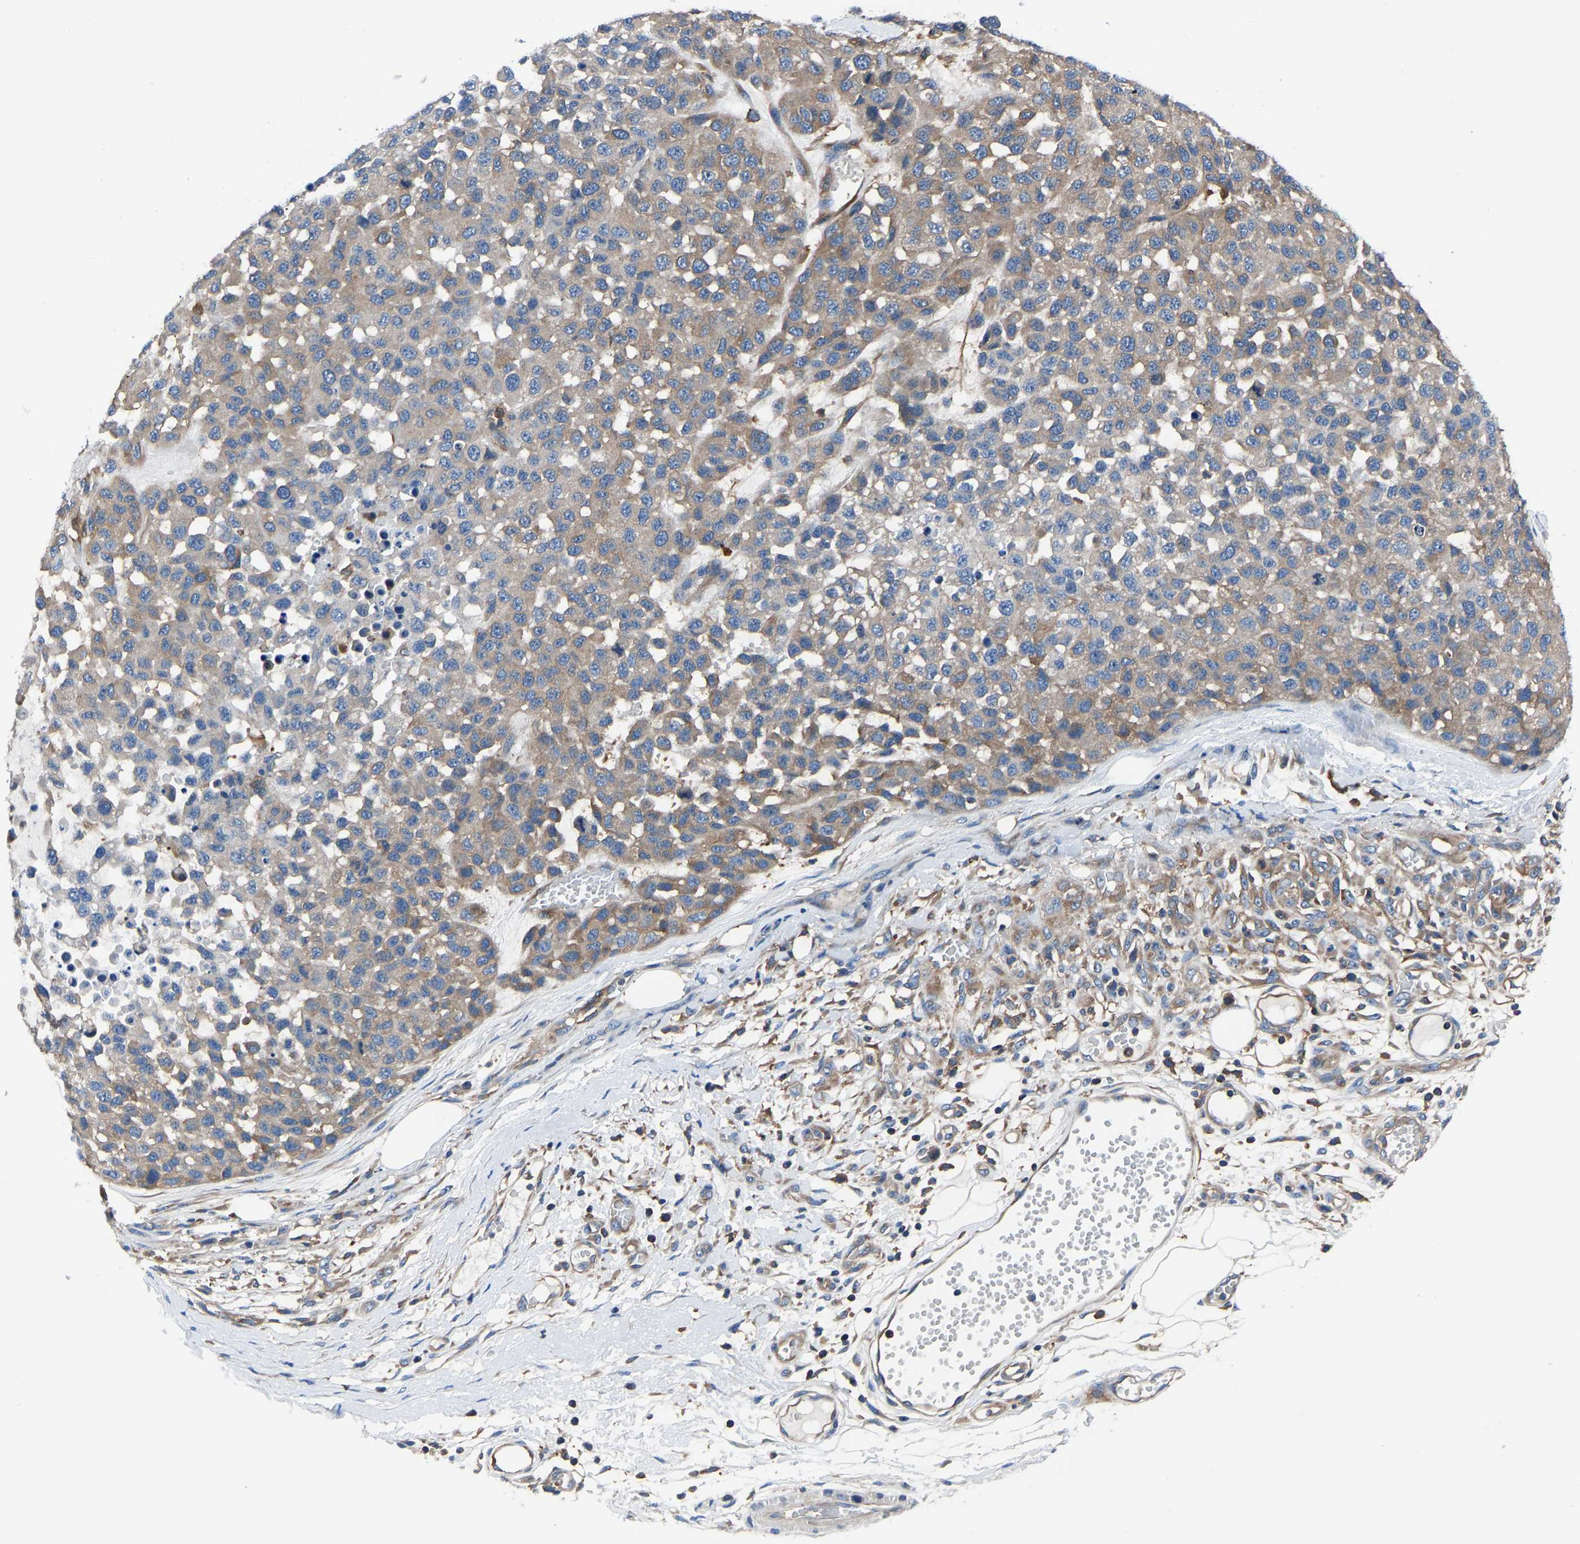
{"staining": {"intensity": "moderate", "quantity": ">75%", "location": "cytoplasmic/membranous"}, "tissue": "melanoma", "cell_type": "Tumor cells", "image_type": "cancer", "snomed": [{"axis": "morphology", "description": "Malignant melanoma, NOS"}, {"axis": "topography", "description": "Skin"}], "caption": "Immunohistochemical staining of human malignant melanoma reveals medium levels of moderate cytoplasmic/membranous protein expression in approximately >75% of tumor cells.", "gene": "PRKAR1A", "patient": {"sex": "male", "age": 62}}